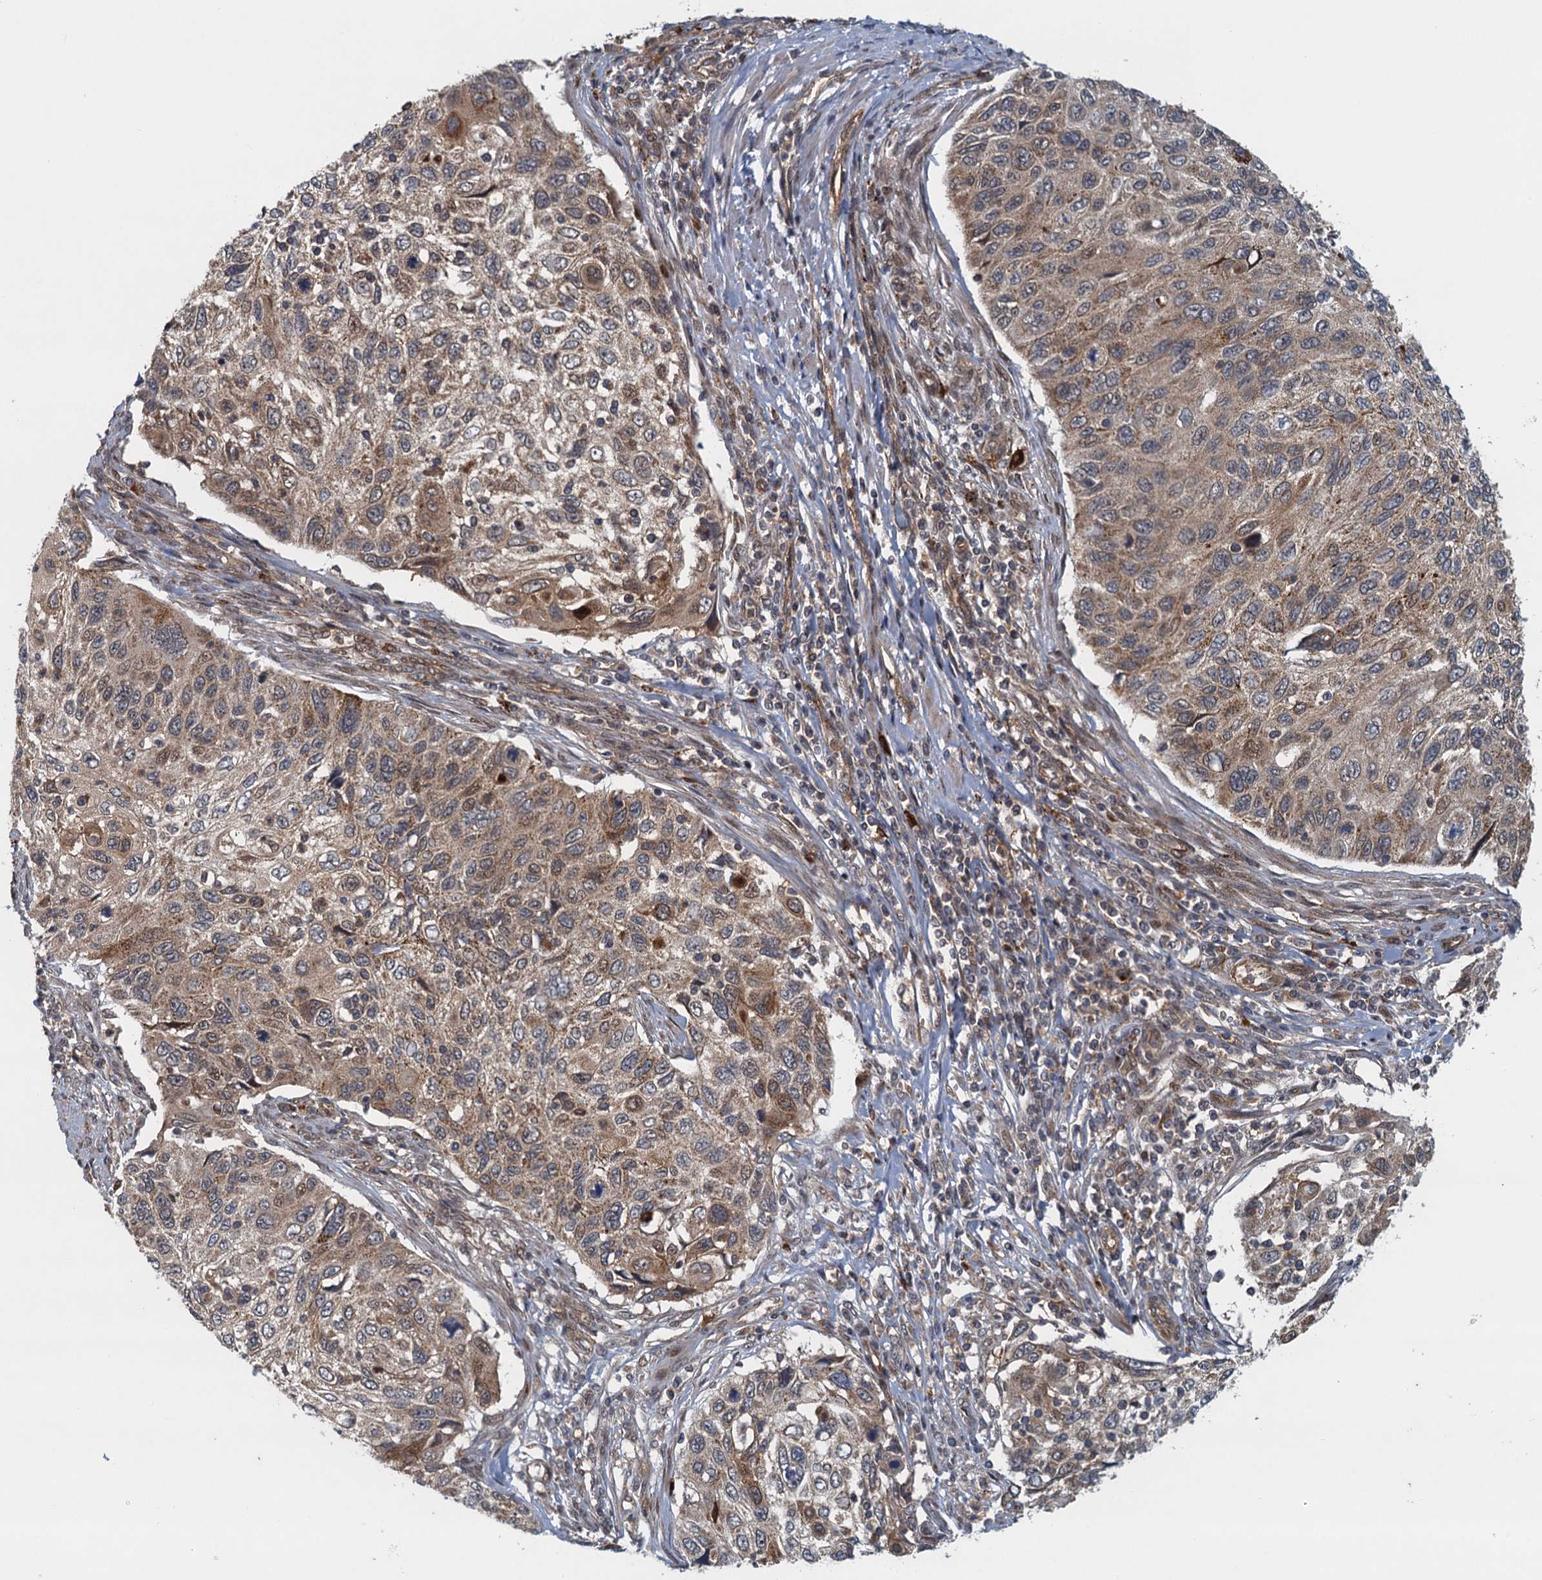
{"staining": {"intensity": "moderate", "quantity": ">75%", "location": "cytoplasmic/membranous"}, "tissue": "cervical cancer", "cell_type": "Tumor cells", "image_type": "cancer", "snomed": [{"axis": "morphology", "description": "Squamous cell carcinoma, NOS"}, {"axis": "topography", "description": "Cervix"}], "caption": "Cervical squamous cell carcinoma stained with IHC displays moderate cytoplasmic/membranous positivity in approximately >75% of tumor cells. The staining was performed using DAB, with brown indicating positive protein expression. Nuclei are stained blue with hematoxylin.", "gene": "NLRP10", "patient": {"sex": "female", "age": 70}}